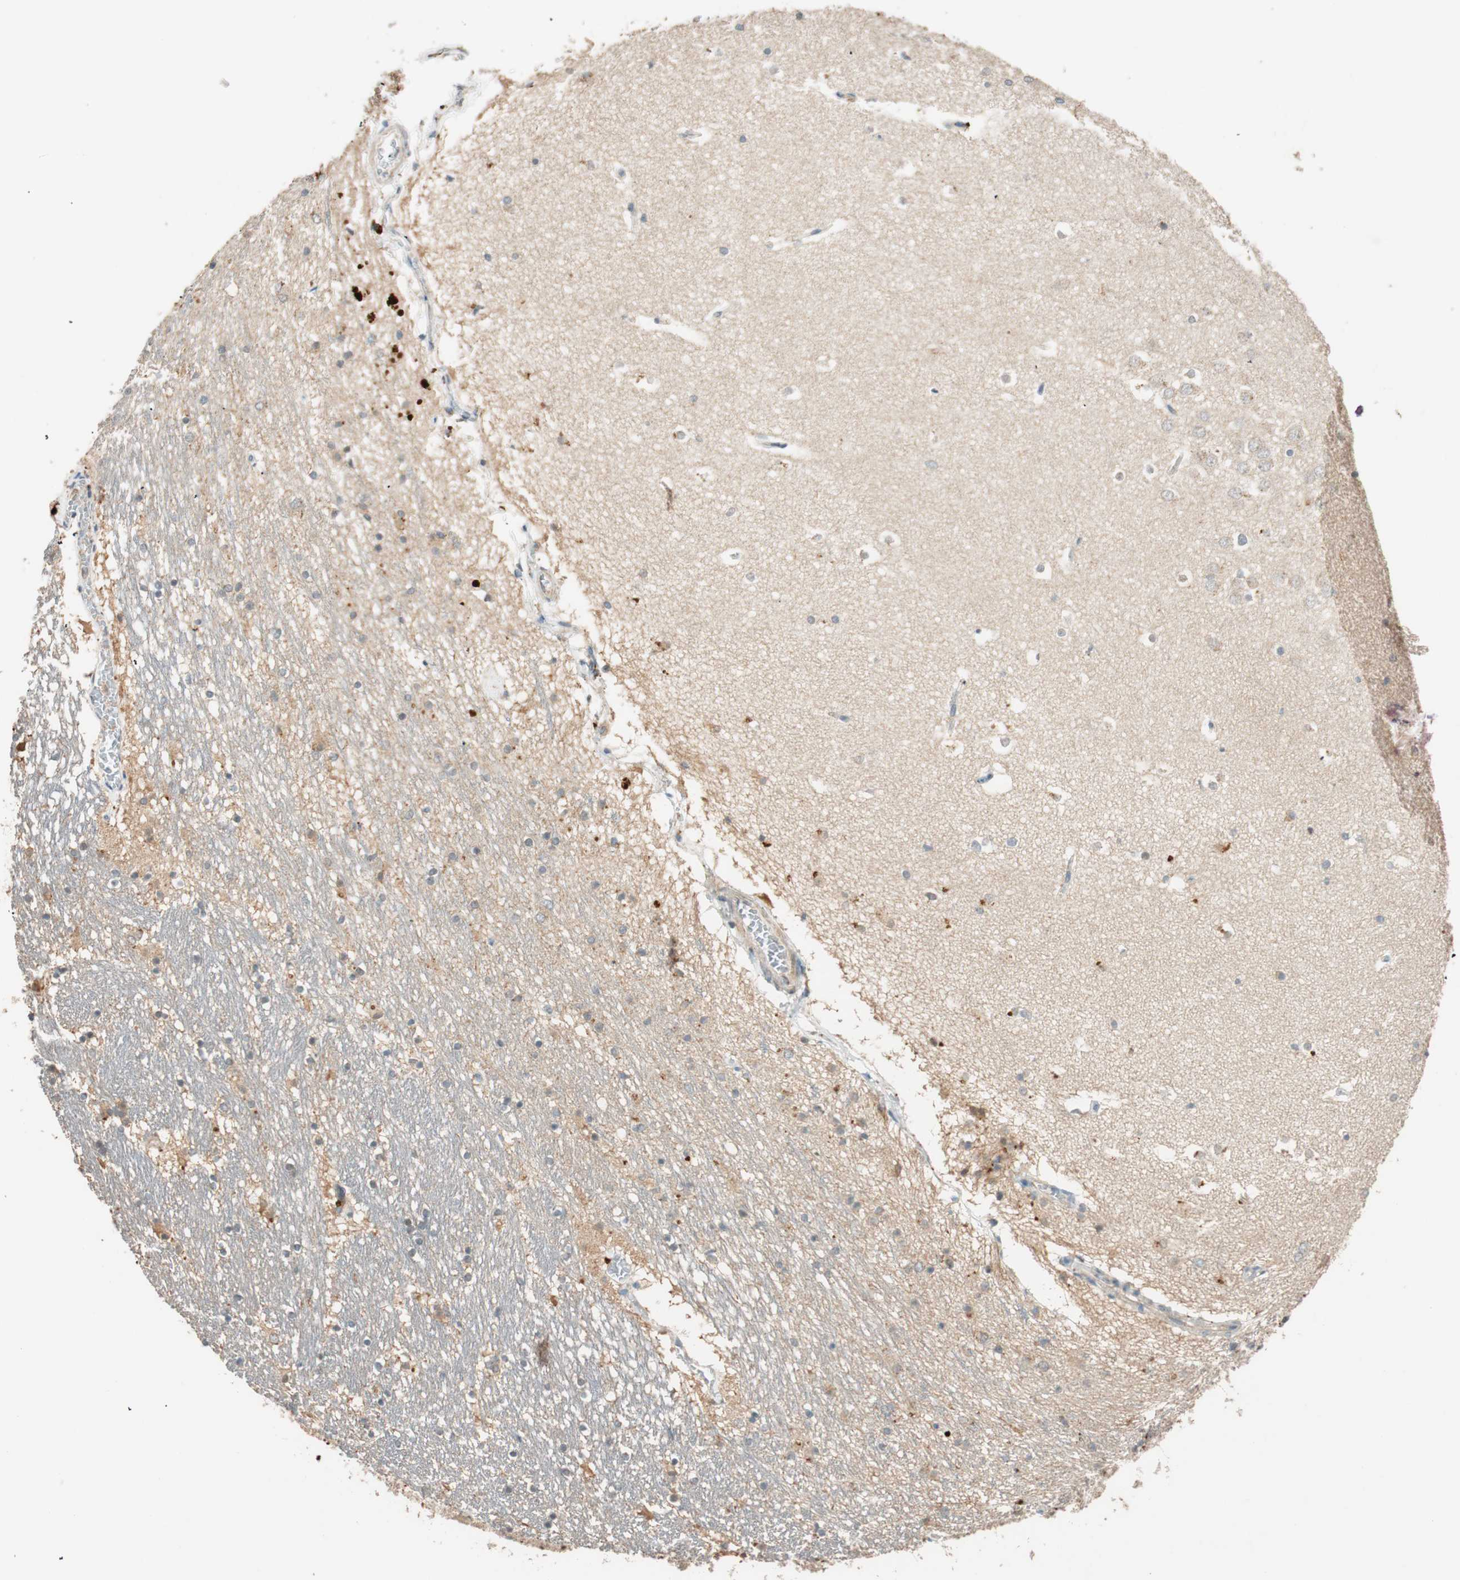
{"staining": {"intensity": "negative", "quantity": "none", "location": "none"}, "tissue": "hippocampus", "cell_type": "Glial cells", "image_type": "normal", "snomed": [{"axis": "morphology", "description": "Normal tissue, NOS"}, {"axis": "topography", "description": "Hippocampus"}], "caption": "A photomicrograph of human hippocampus is negative for staining in glial cells. The staining was performed using DAB to visualize the protein expression in brown, while the nuclei were stained in blue with hematoxylin (Magnification: 20x).", "gene": "GLB1", "patient": {"sex": "male", "age": 45}}